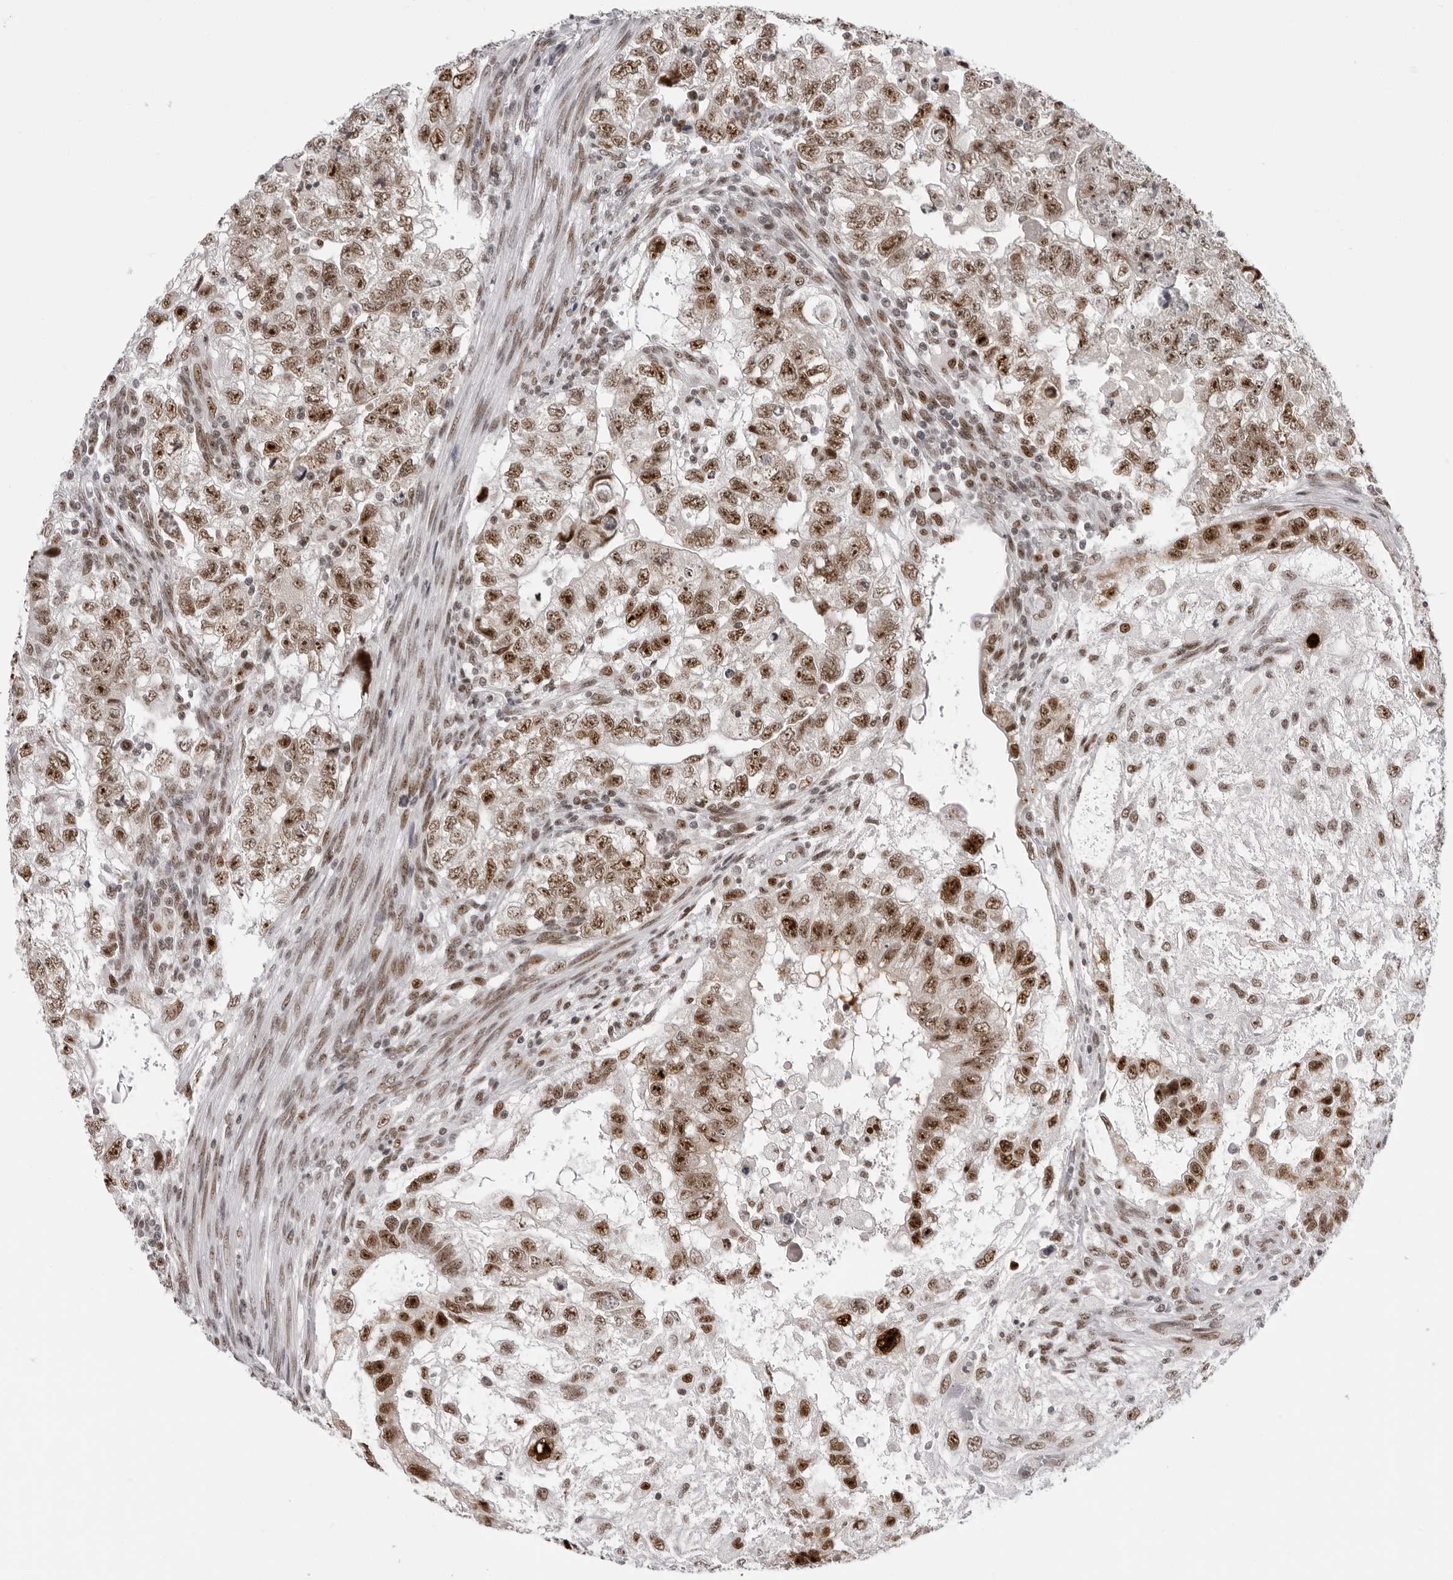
{"staining": {"intensity": "moderate", "quantity": ">75%", "location": "nuclear"}, "tissue": "testis cancer", "cell_type": "Tumor cells", "image_type": "cancer", "snomed": [{"axis": "morphology", "description": "Carcinoma, Embryonal, NOS"}, {"axis": "topography", "description": "Testis"}], "caption": "Protein positivity by immunohistochemistry (IHC) exhibits moderate nuclear staining in approximately >75% of tumor cells in testis embryonal carcinoma. (DAB IHC, brown staining for protein, blue staining for nuclei).", "gene": "HEXIM2", "patient": {"sex": "male", "age": 37}}